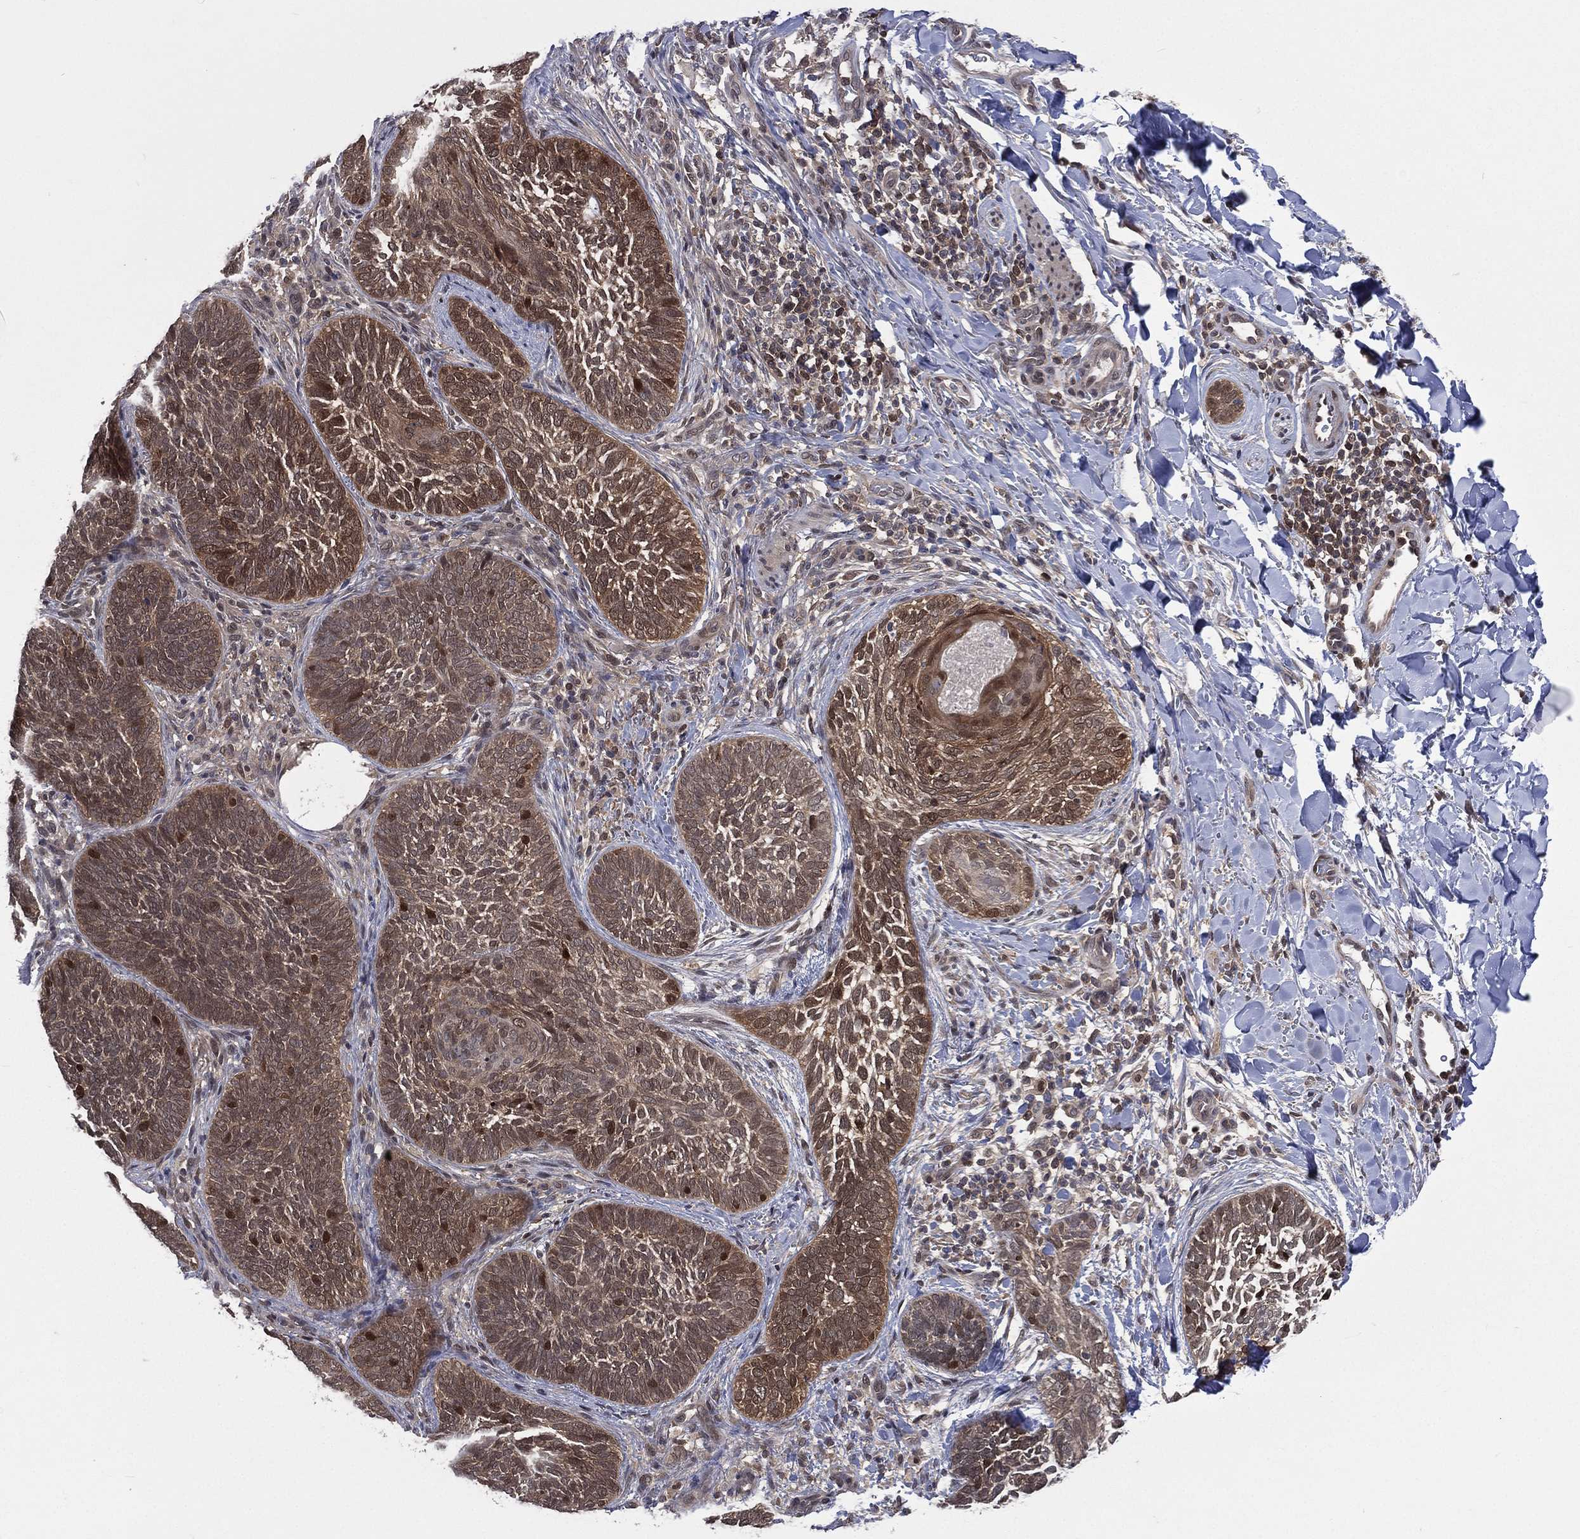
{"staining": {"intensity": "moderate", "quantity": "25%-75%", "location": "cytoplasmic/membranous"}, "tissue": "skin cancer", "cell_type": "Tumor cells", "image_type": "cancer", "snomed": [{"axis": "morphology", "description": "Normal tissue, NOS"}, {"axis": "morphology", "description": "Basal cell carcinoma"}, {"axis": "topography", "description": "Skin"}], "caption": "A medium amount of moderate cytoplasmic/membranous expression is present in about 25%-75% of tumor cells in skin cancer (basal cell carcinoma) tissue.", "gene": "MTAP", "patient": {"sex": "male", "age": 46}}